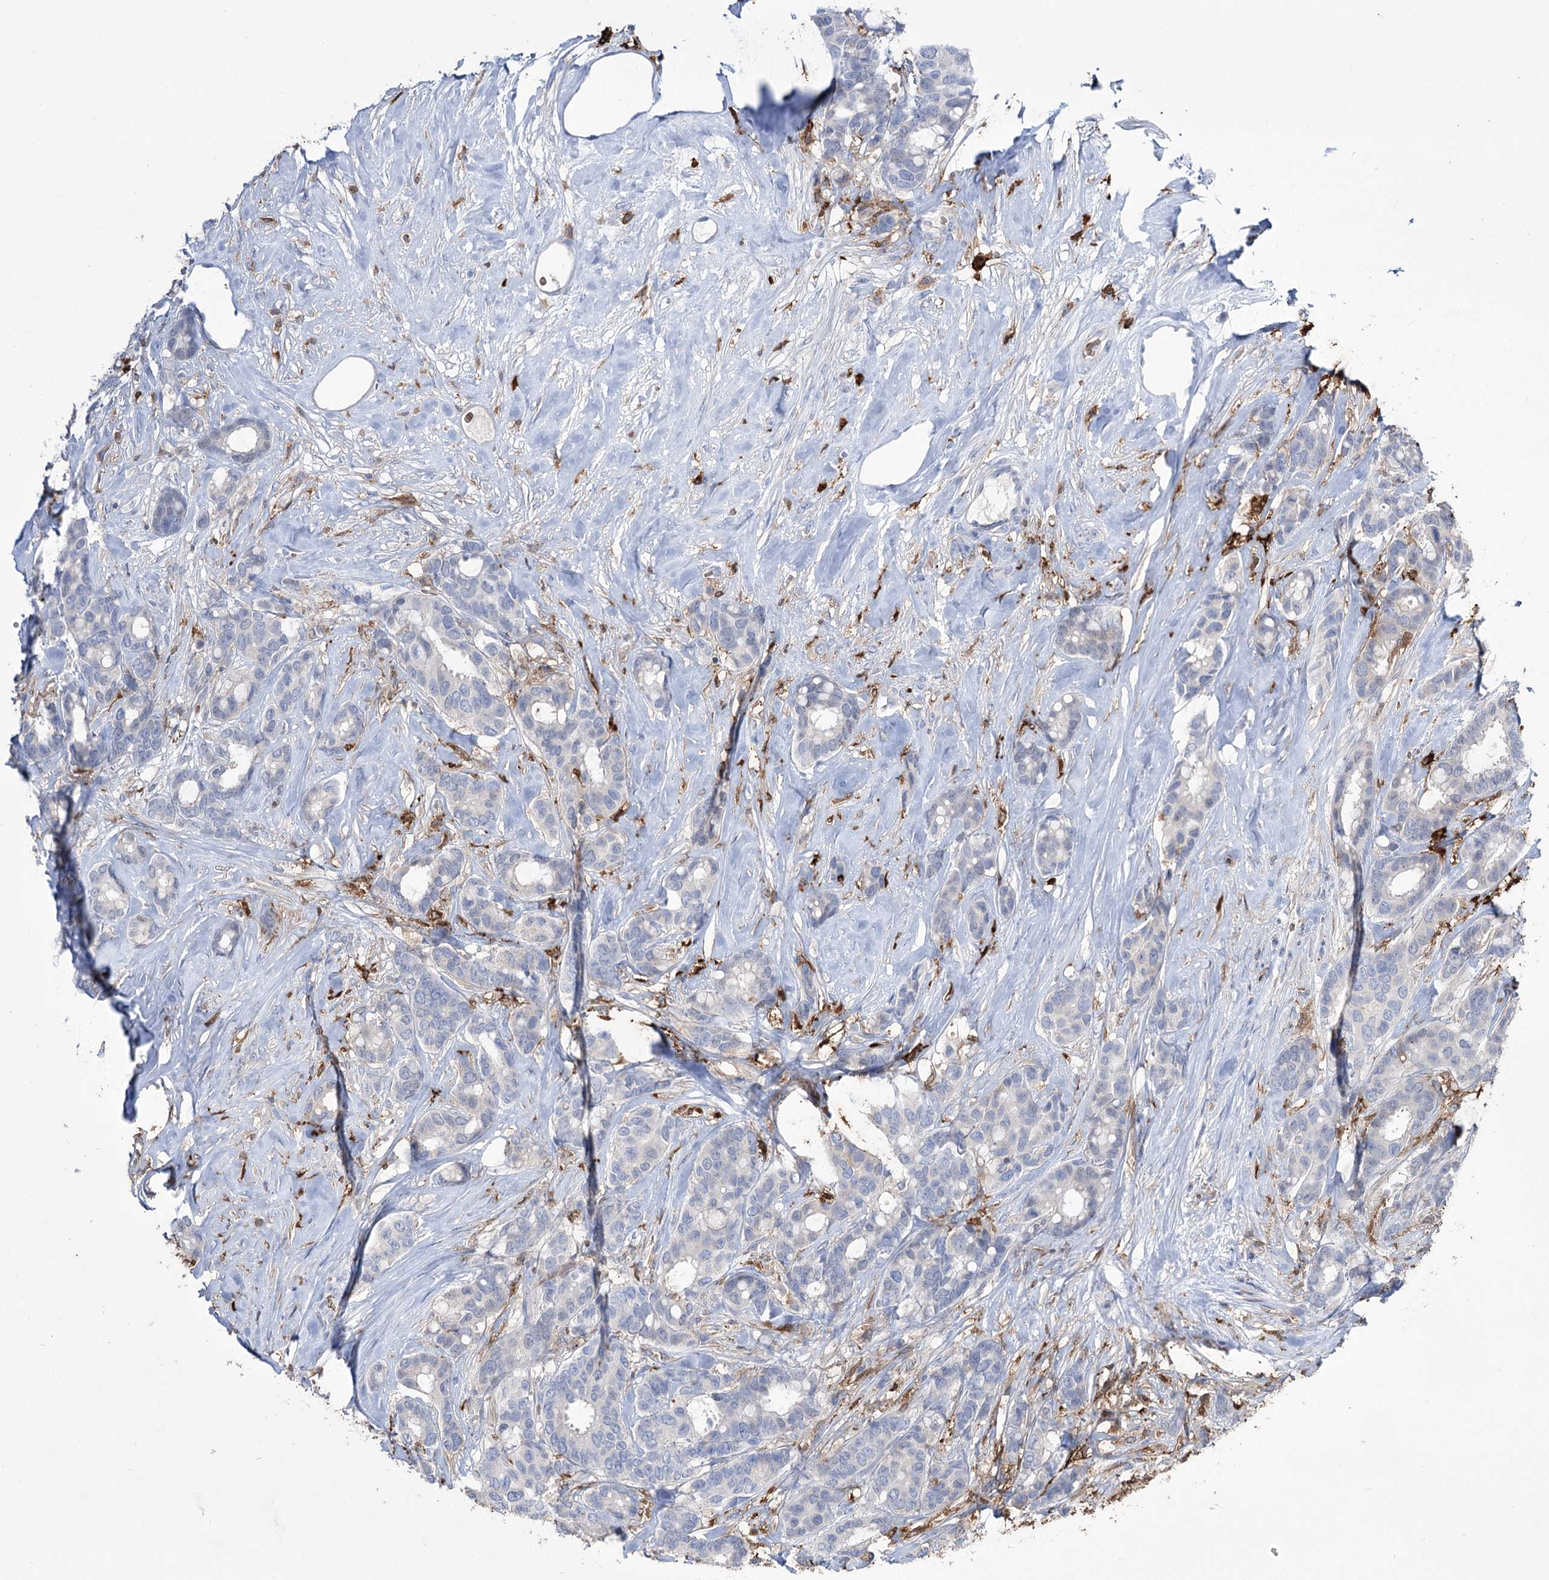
{"staining": {"intensity": "negative", "quantity": "none", "location": "none"}, "tissue": "breast cancer", "cell_type": "Tumor cells", "image_type": "cancer", "snomed": [{"axis": "morphology", "description": "Duct carcinoma"}, {"axis": "topography", "description": "Breast"}], "caption": "Breast intraductal carcinoma stained for a protein using immunohistochemistry (IHC) demonstrates no expression tumor cells.", "gene": "ZNF622", "patient": {"sex": "female", "age": 87}}